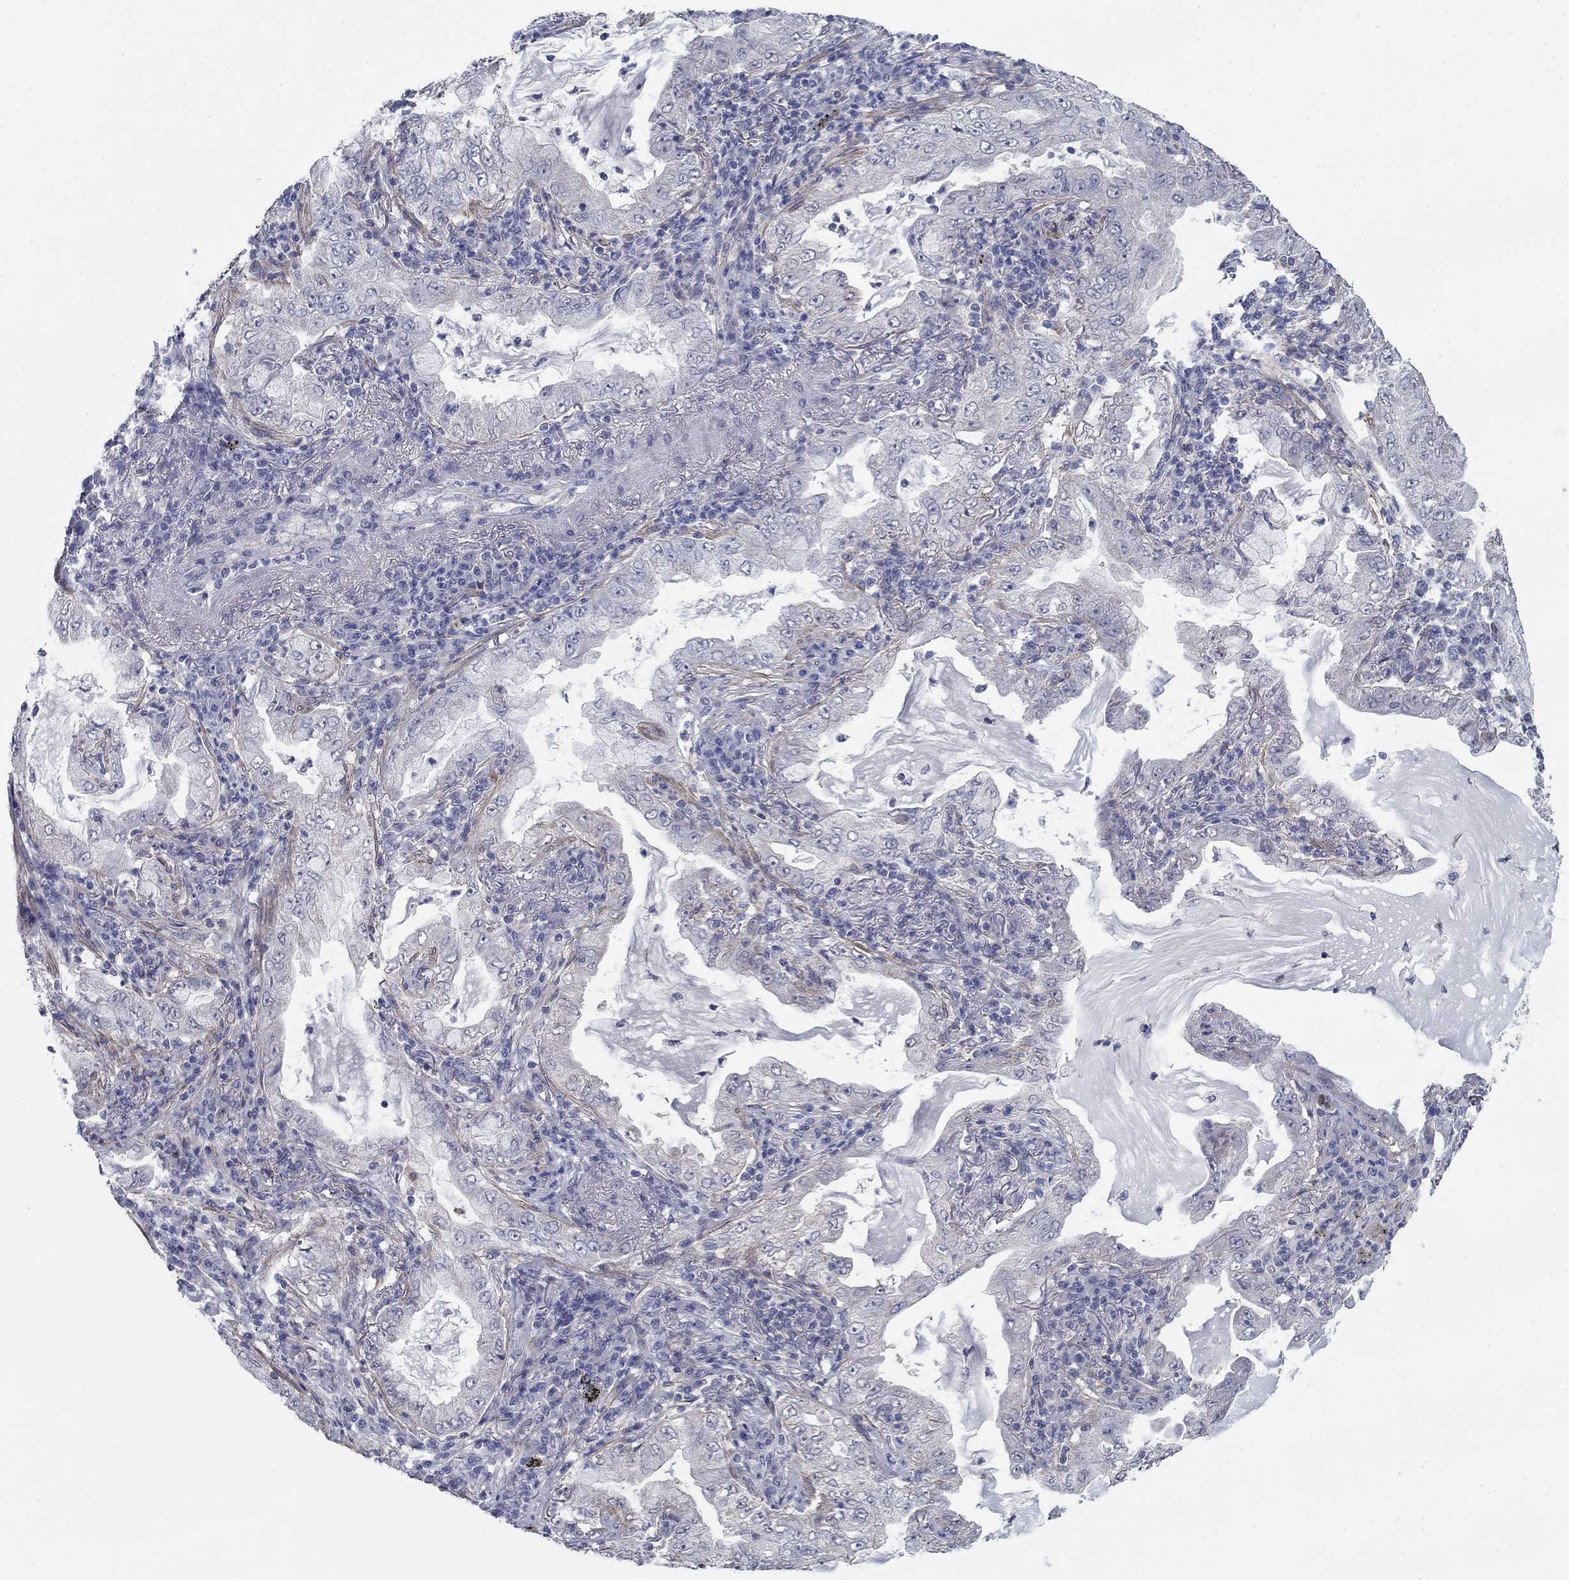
{"staining": {"intensity": "negative", "quantity": "none", "location": "none"}, "tissue": "lung cancer", "cell_type": "Tumor cells", "image_type": "cancer", "snomed": [{"axis": "morphology", "description": "Adenocarcinoma, NOS"}, {"axis": "topography", "description": "Lung"}], "caption": "Photomicrograph shows no protein expression in tumor cells of adenocarcinoma (lung) tissue.", "gene": "GRK7", "patient": {"sex": "female", "age": 73}}